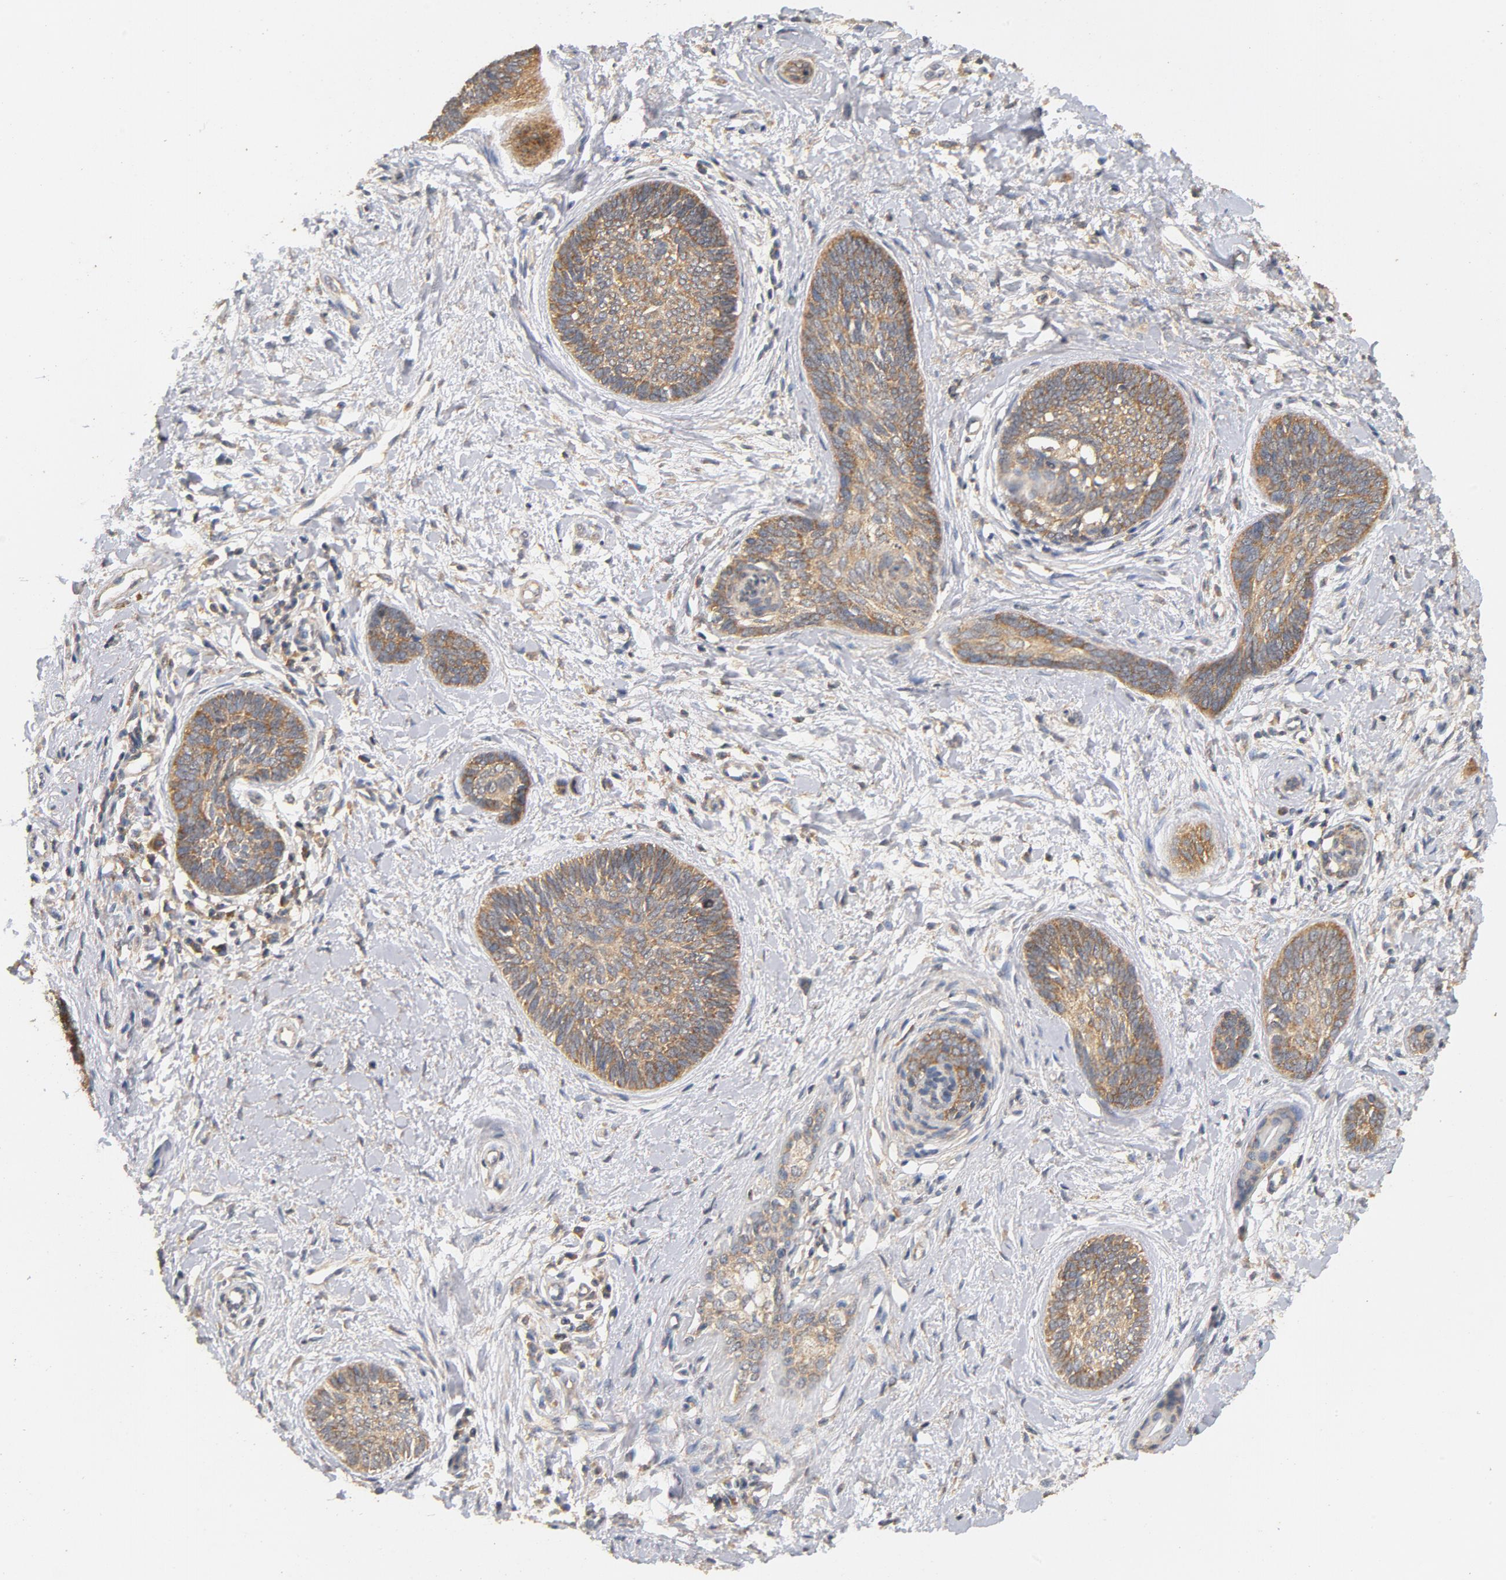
{"staining": {"intensity": "moderate", "quantity": ">75%", "location": "cytoplasmic/membranous"}, "tissue": "skin cancer", "cell_type": "Tumor cells", "image_type": "cancer", "snomed": [{"axis": "morphology", "description": "Normal tissue, NOS"}, {"axis": "morphology", "description": "Squamous cell carcinoma, NOS"}, {"axis": "topography", "description": "Skin"}], "caption": "Immunohistochemistry (IHC) photomicrograph of human skin cancer stained for a protein (brown), which exhibits medium levels of moderate cytoplasmic/membranous expression in approximately >75% of tumor cells.", "gene": "DDX6", "patient": {"sex": "female", "age": 83}}